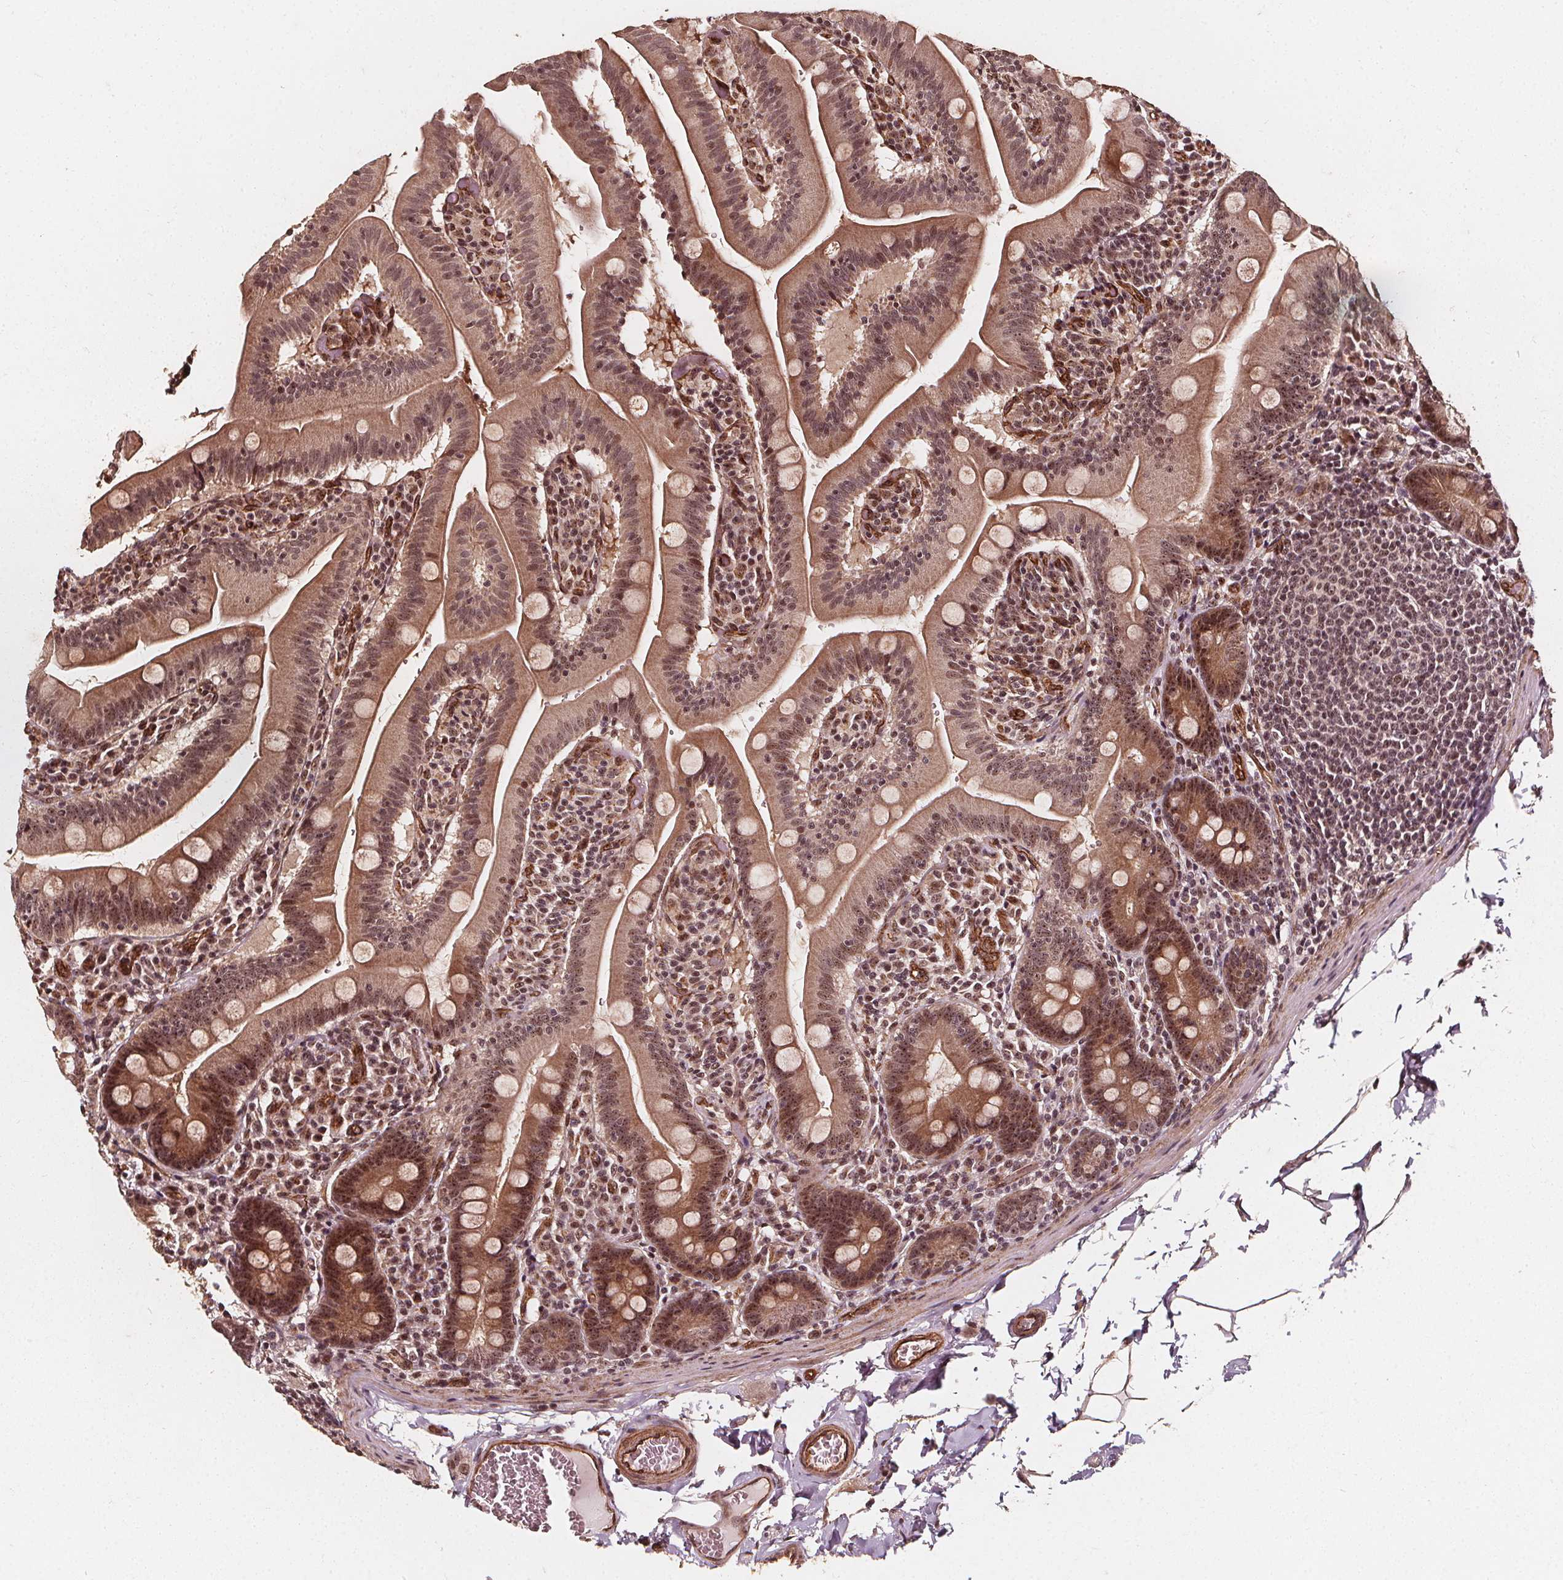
{"staining": {"intensity": "moderate", "quantity": ">75%", "location": "cytoplasmic/membranous,nuclear"}, "tissue": "small intestine", "cell_type": "Glandular cells", "image_type": "normal", "snomed": [{"axis": "morphology", "description": "Normal tissue, NOS"}, {"axis": "topography", "description": "Small intestine"}], "caption": "IHC histopathology image of unremarkable small intestine: human small intestine stained using IHC shows medium levels of moderate protein expression localized specifically in the cytoplasmic/membranous,nuclear of glandular cells, appearing as a cytoplasmic/membranous,nuclear brown color.", "gene": "EXOSC9", "patient": {"sex": "male", "age": 37}}